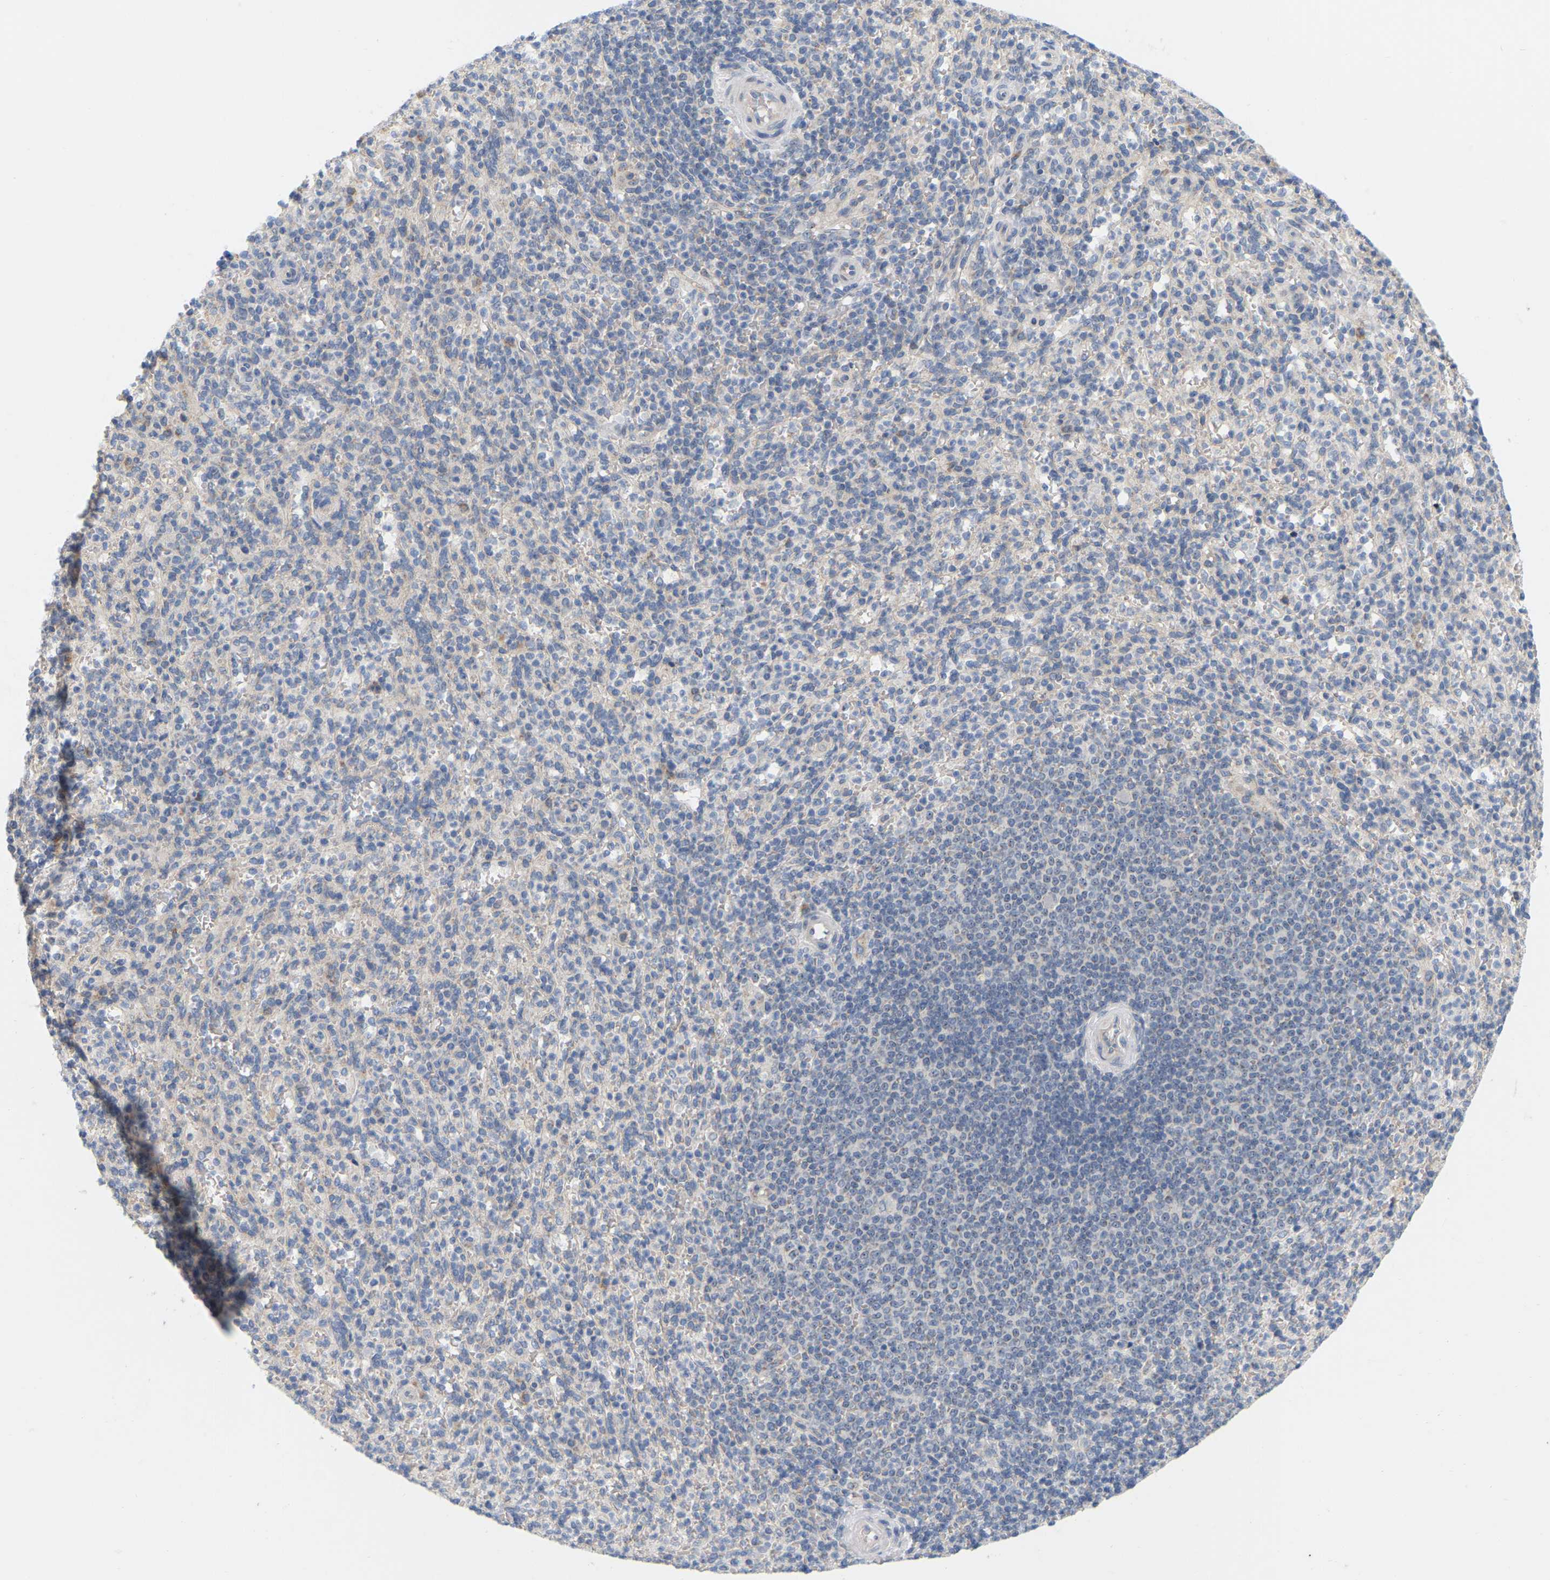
{"staining": {"intensity": "negative", "quantity": "none", "location": "none"}, "tissue": "spleen", "cell_type": "Cells in red pulp", "image_type": "normal", "snomed": [{"axis": "morphology", "description": "Normal tissue, NOS"}, {"axis": "topography", "description": "Spleen"}], "caption": "Spleen stained for a protein using immunohistochemistry (IHC) reveals no positivity cells in red pulp.", "gene": "MINDY4", "patient": {"sex": "male", "age": 36}}